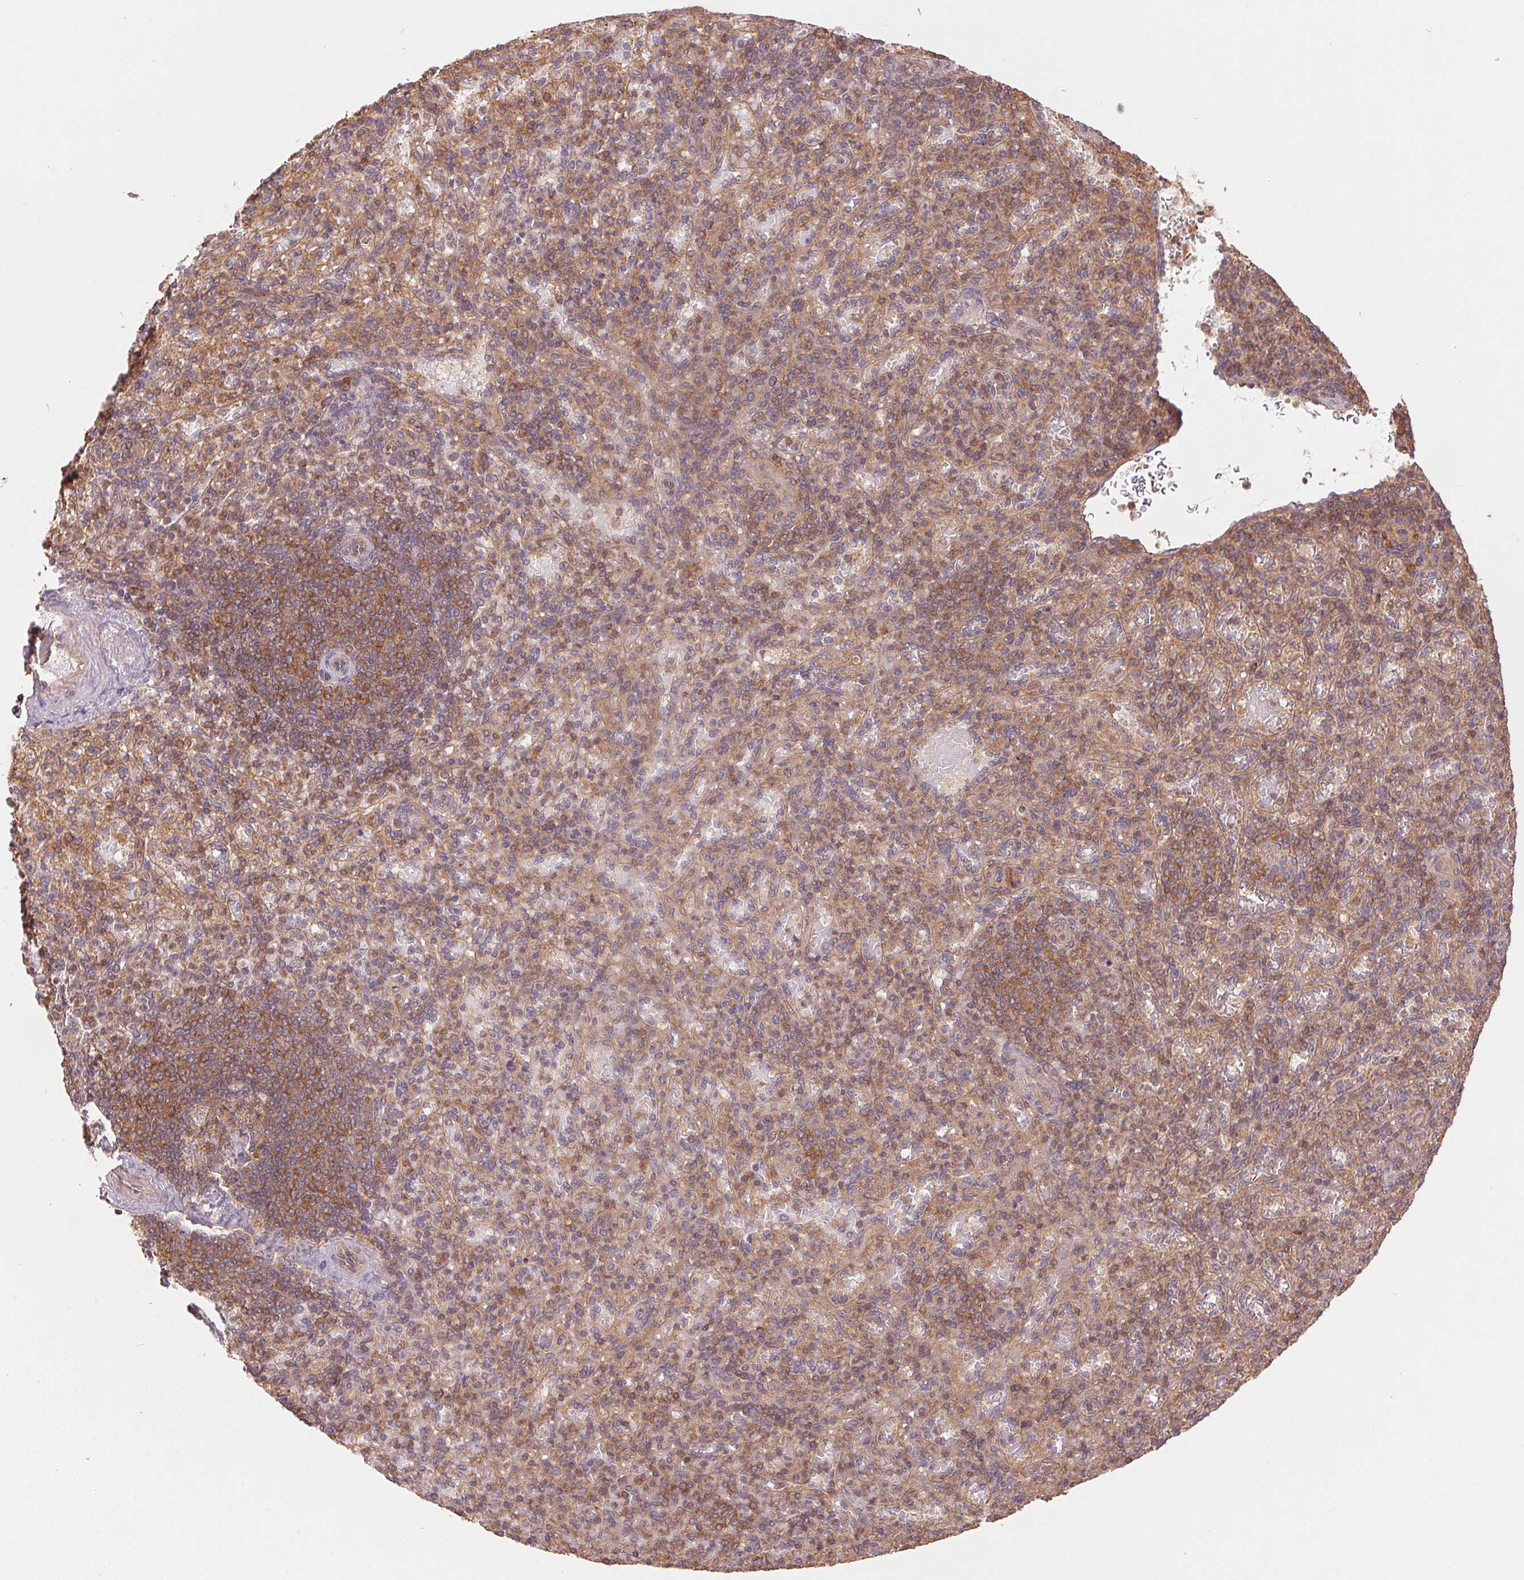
{"staining": {"intensity": "moderate", "quantity": "25%-75%", "location": "cytoplasmic/membranous"}, "tissue": "spleen", "cell_type": "Cells in red pulp", "image_type": "normal", "snomed": [{"axis": "morphology", "description": "Normal tissue, NOS"}, {"axis": "topography", "description": "Spleen"}], "caption": "DAB (3,3'-diaminobenzidine) immunohistochemical staining of unremarkable spleen demonstrates moderate cytoplasmic/membranous protein staining in approximately 25%-75% of cells in red pulp.", "gene": "TUBA1A", "patient": {"sex": "female", "age": 74}}